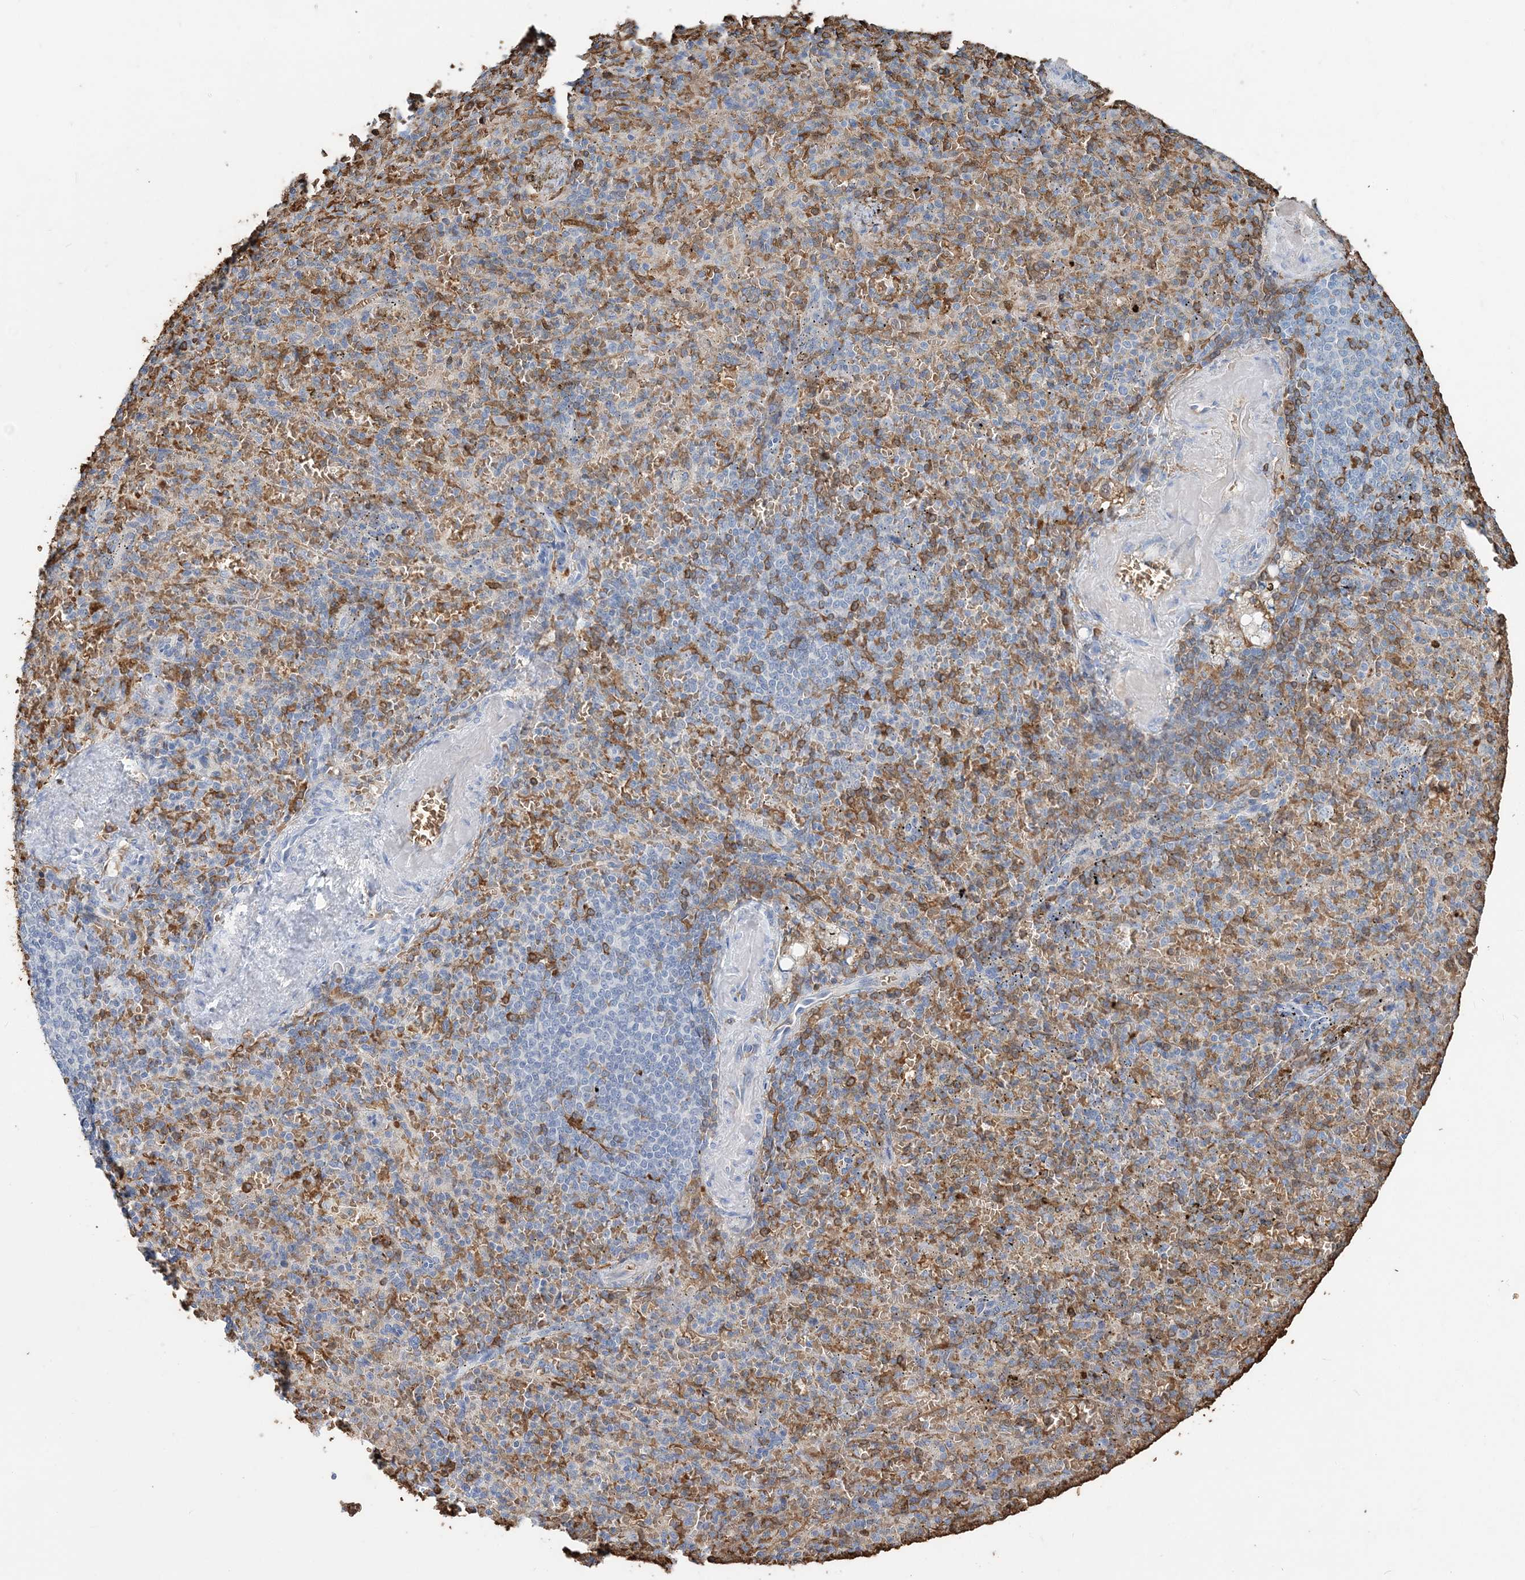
{"staining": {"intensity": "negative", "quantity": "none", "location": "none"}, "tissue": "spleen", "cell_type": "Cells in red pulp", "image_type": "normal", "snomed": [{"axis": "morphology", "description": "Normal tissue, NOS"}, {"axis": "topography", "description": "Spleen"}], "caption": "Spleen stained for a protein using immunohistochemistry (IHC) reveals no staining cells in red pulp.", "gene": "HBD", "patient": {"sex": "female", "age": 74}}